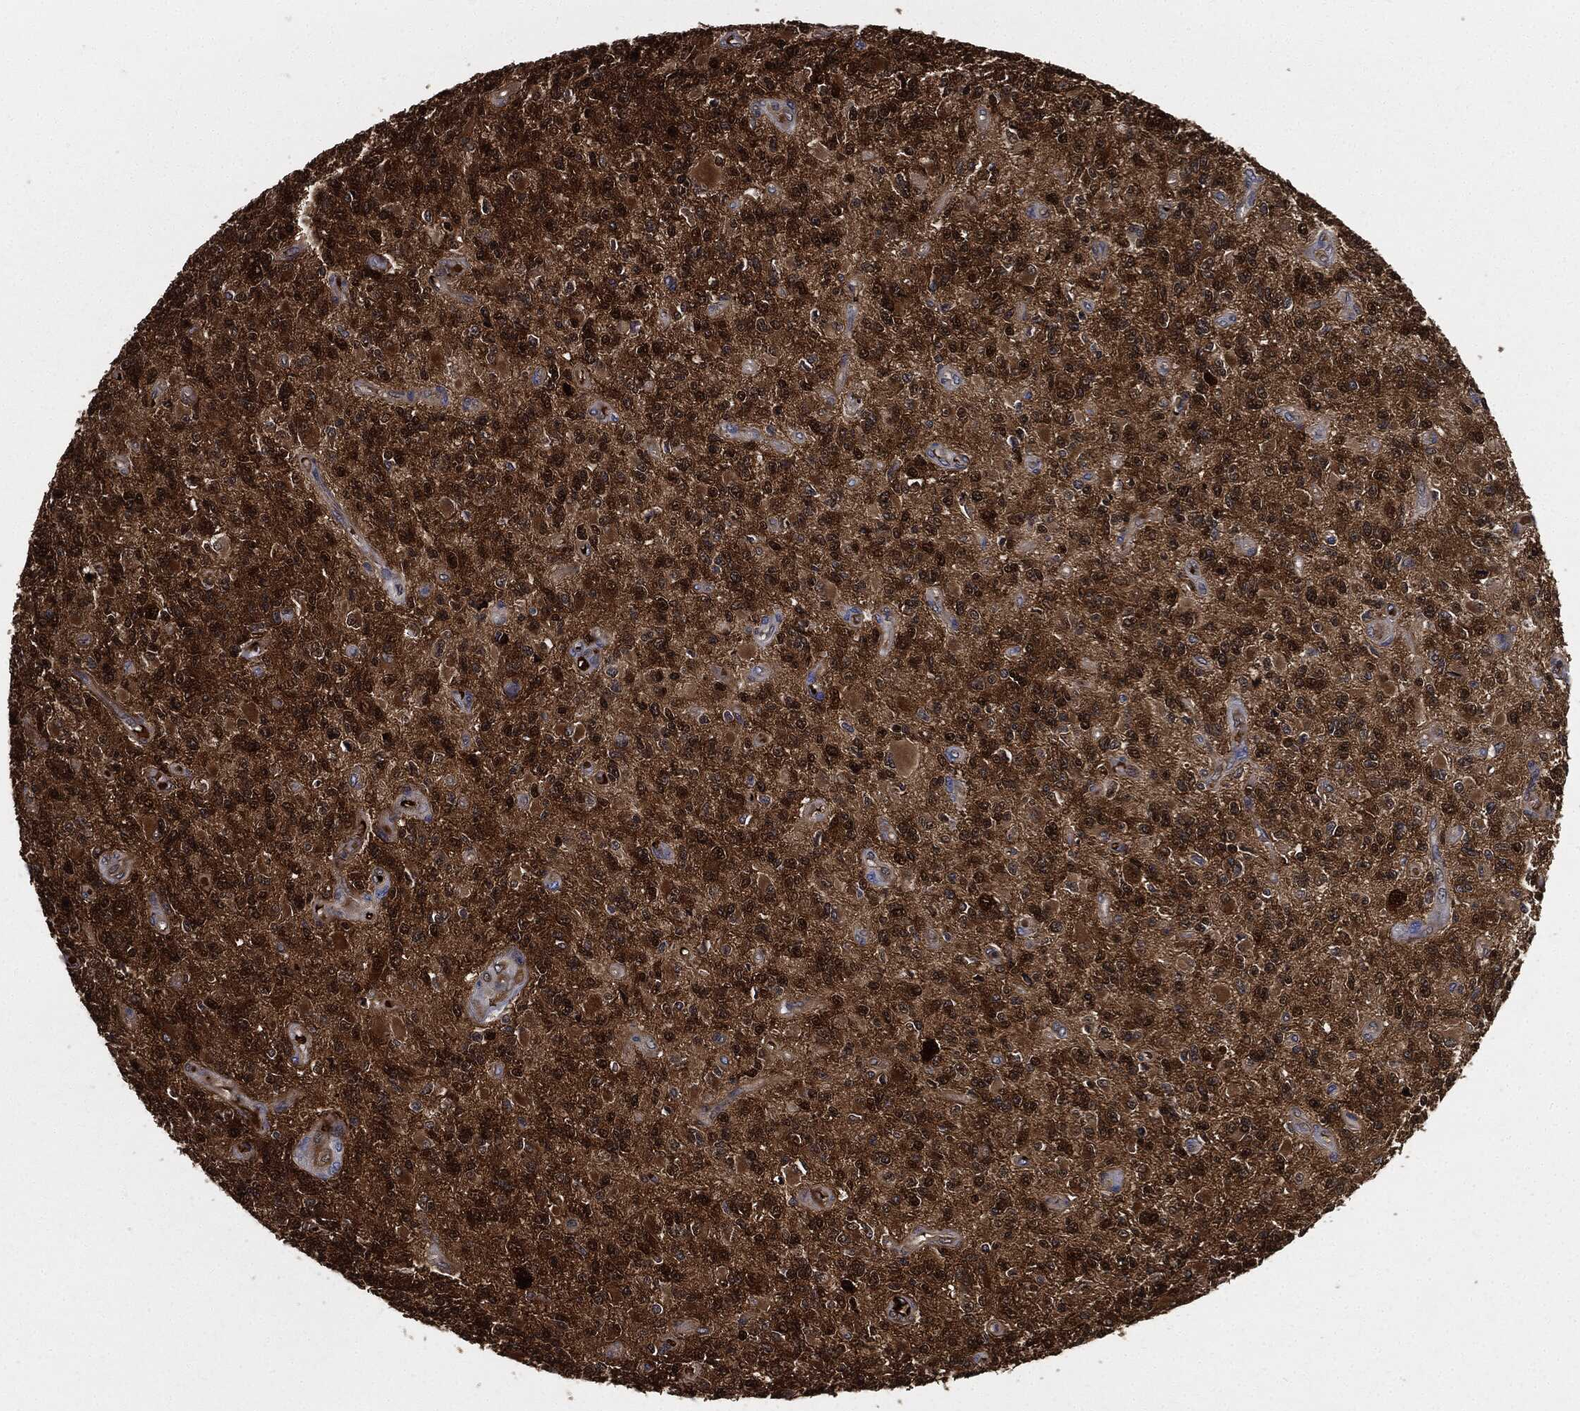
{"staining": {"intensity": "strong", "quantity": ">75%", "location": "cytoplasmic/membranous"}, "tissue": "glioma", "cell_type": "Tumor cells", "image_type": "cancer", "snomed": [{"axis": "morphology", "description": "Glioma, malignant, High grade"}, {"axis": "topography", "description": "Brain"}], "caption": "The photomicrograph demonstrates immunohistochemical staining of malignant glioma (high-grade). There is strong cytoplasmic/membranous expression is appreciated in about >75% of tumor cells. (Stains: DAB (3,3'-diaminobenzidine) in brown, nuclei in blue, Microscopy: brightfield microscopy at high magnification).", "gene": "PRDX2", "patient": {"sex": "female", "age": 63}}